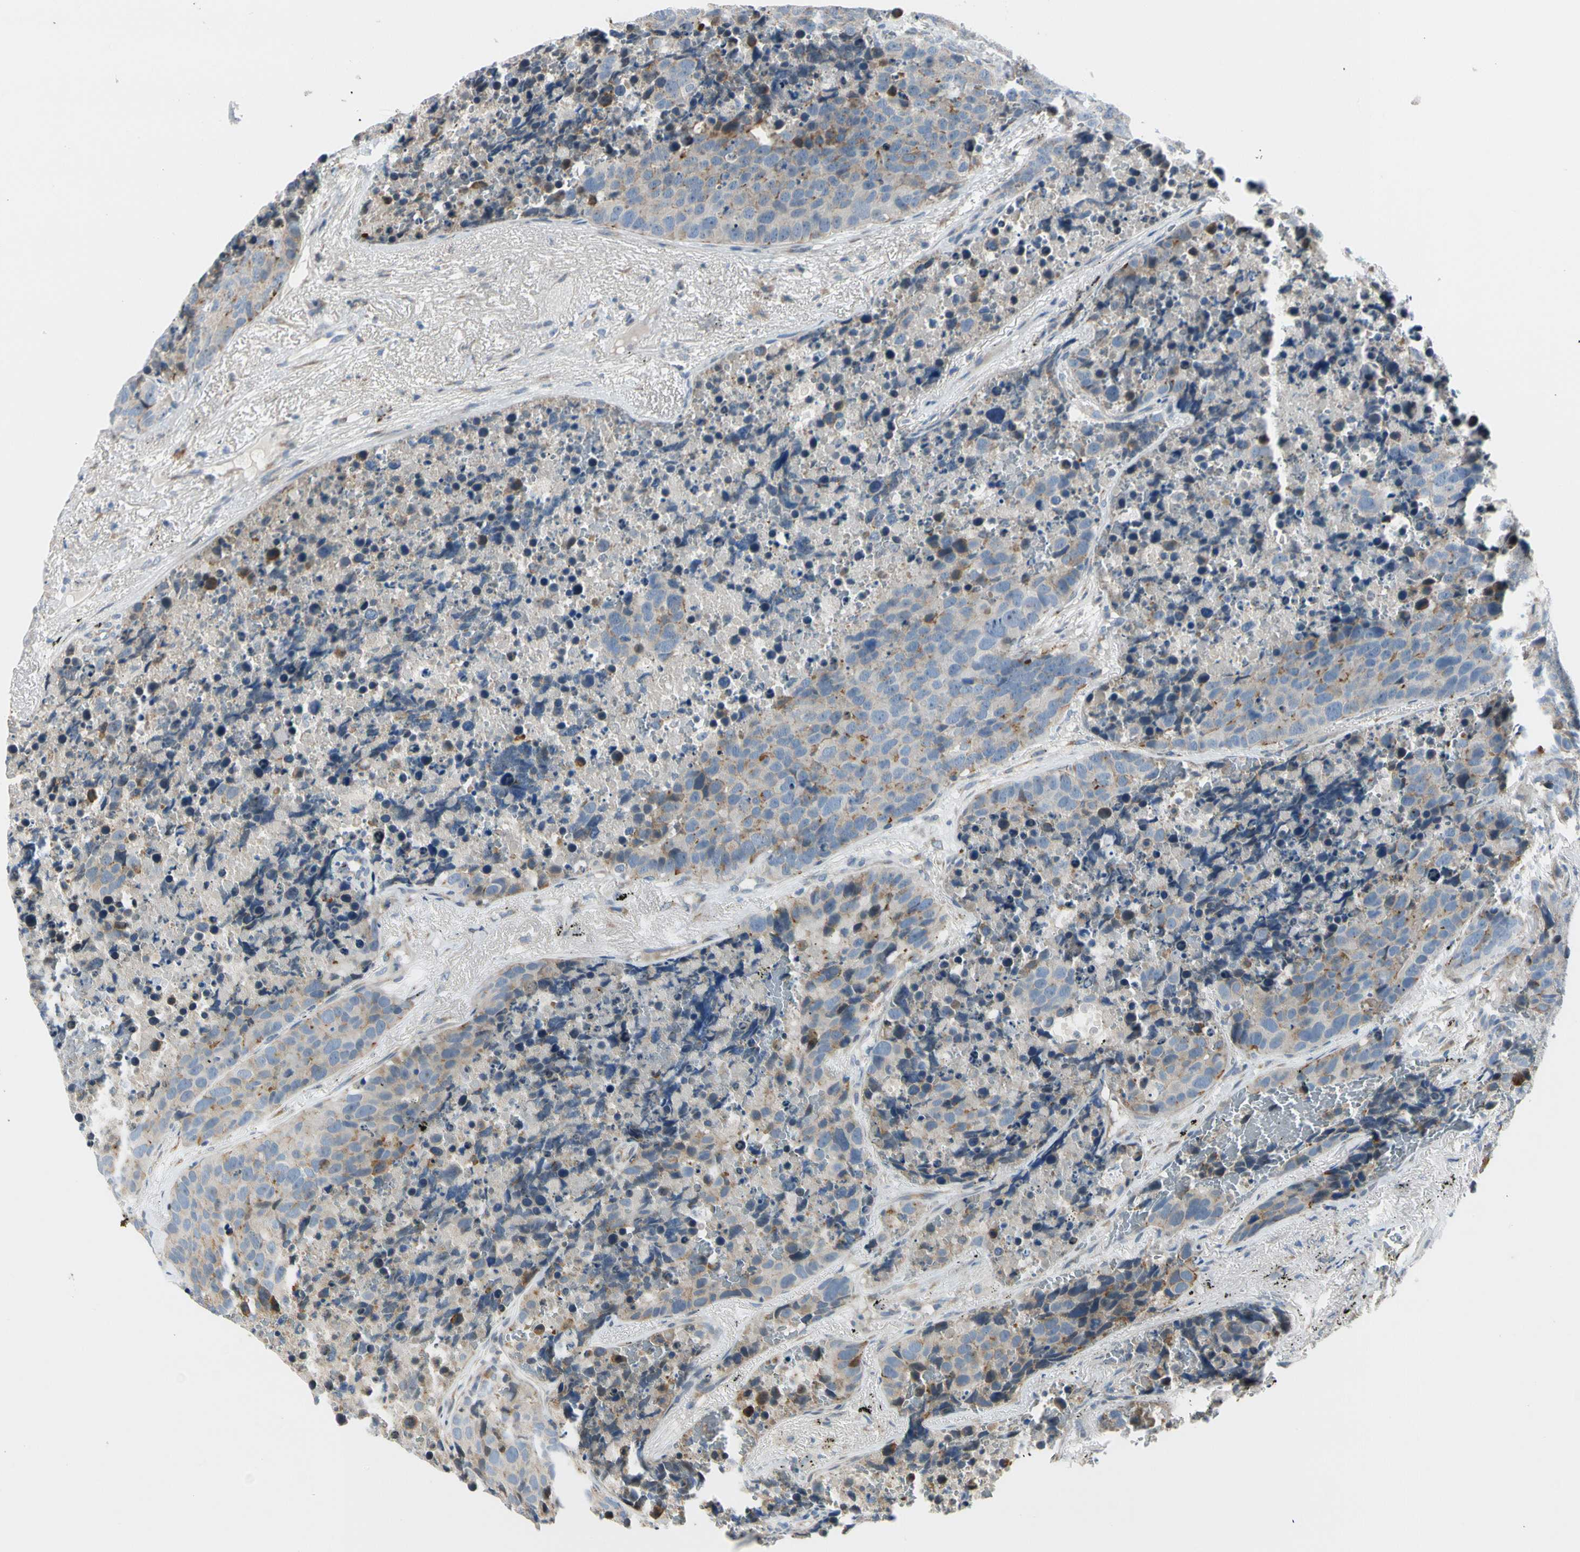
{"staining": {"intensity": "weak", "quantity": "25%-75%", "location": "cytoplasmic/membranous"}, "tissue": "carcinoid", "cell_type": "Tumor cells", "image_type": "cancer", "snomed": [{"axis": "morphology", "description": "Carcinoid, malignant, NOS"}, {"axis": "topography", "description": "Lung"}], "caption": "Carcinoid tissue displays weak cytoplasmic/membranous positivity in about 25%-75% of tumor cells", "gene": "NPDC1", "patient": {"sex": "male", "age": 60}}